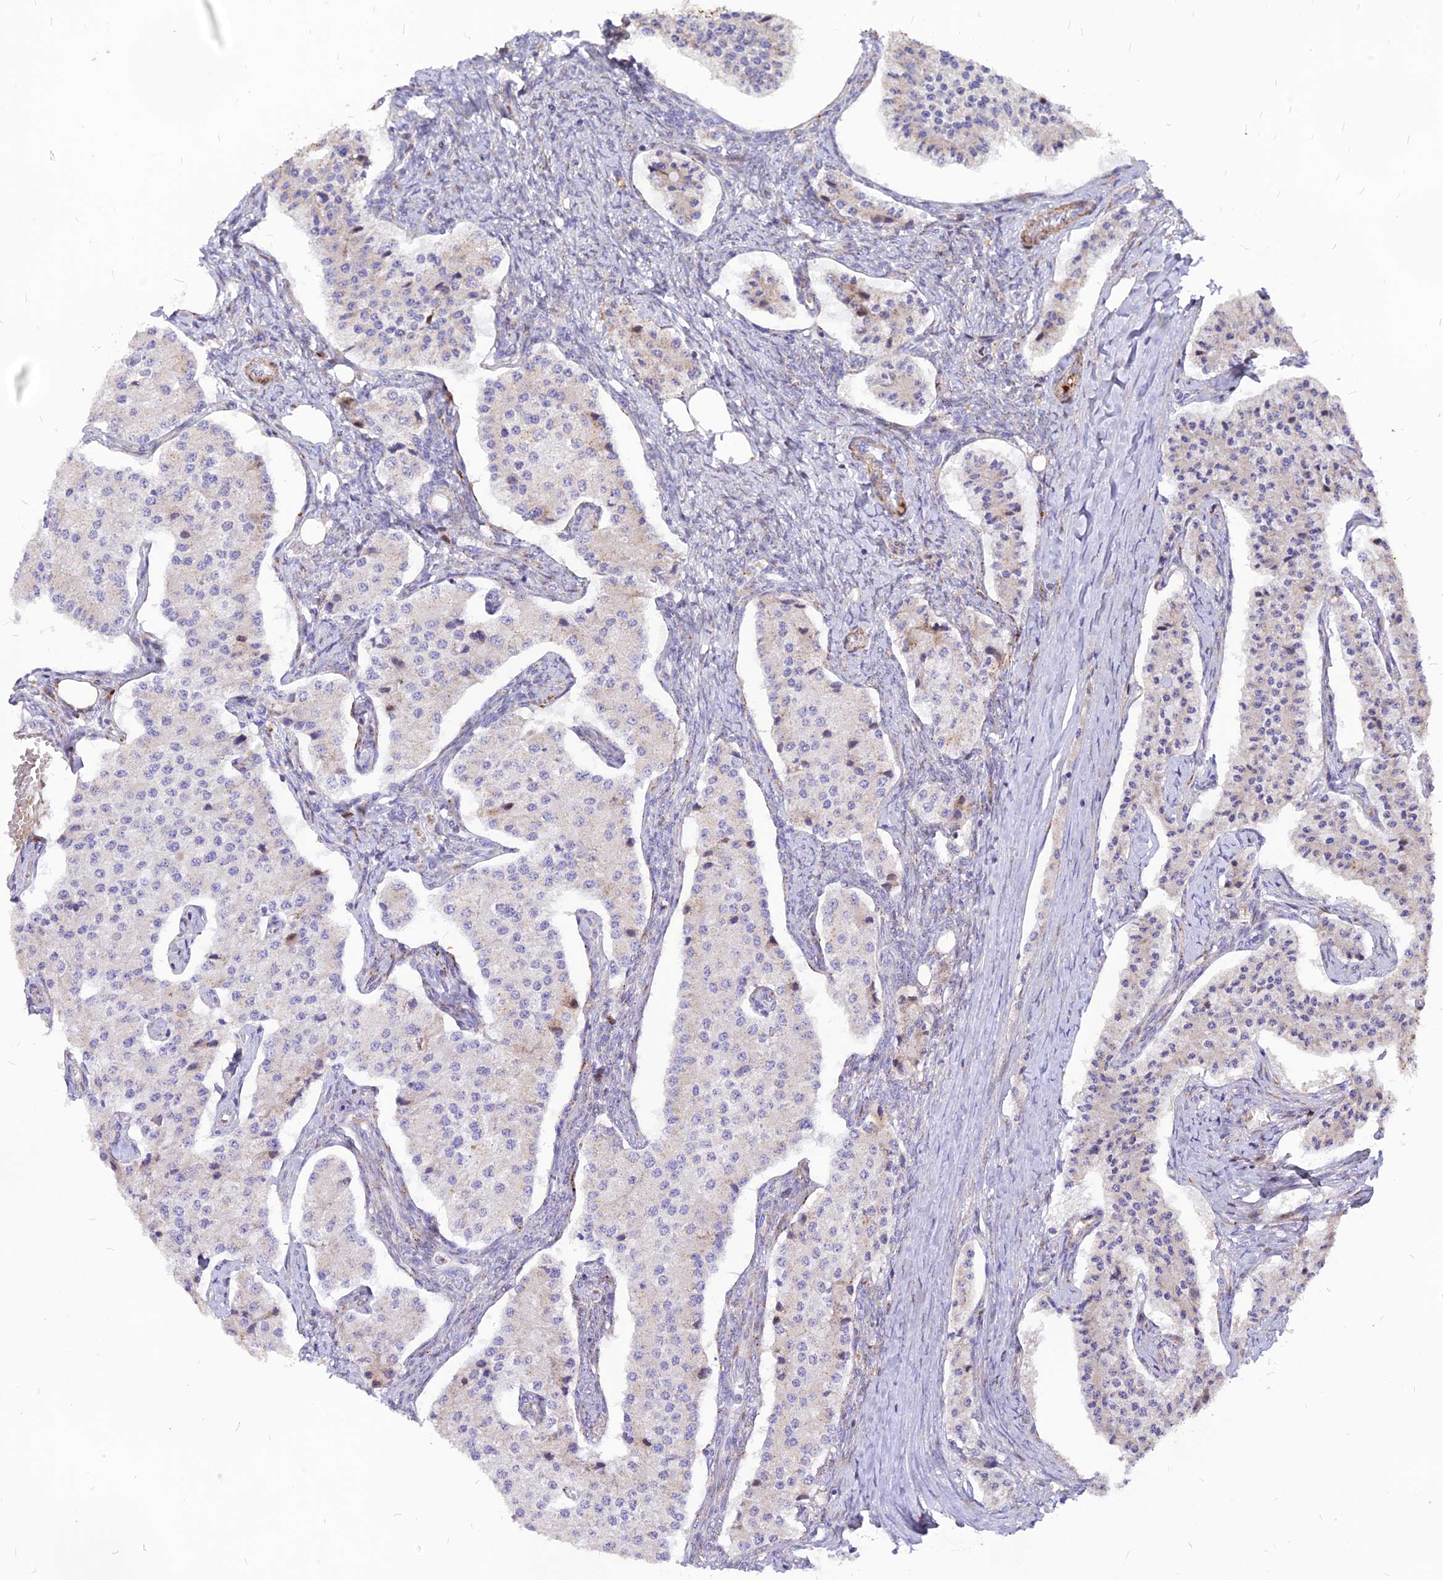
{"staining": {"intensity": "negative", "quantity": "none", "location": "none"}, "tissue": "carcinoid", "cell_type": "Tumor cells", "image_type": "cancer", "snomed": [{"axis": "morphology", "description": "Carcinoid, malignant, NOS"}, {"axis": "topography", "description": "Colon"}], "caption": "The IHC micrograph has no significant staining in tumor cells of malignant carcinoid tissue.", "gene": "RIMOC1", "patient": {"sex": "female", "age": 52}}